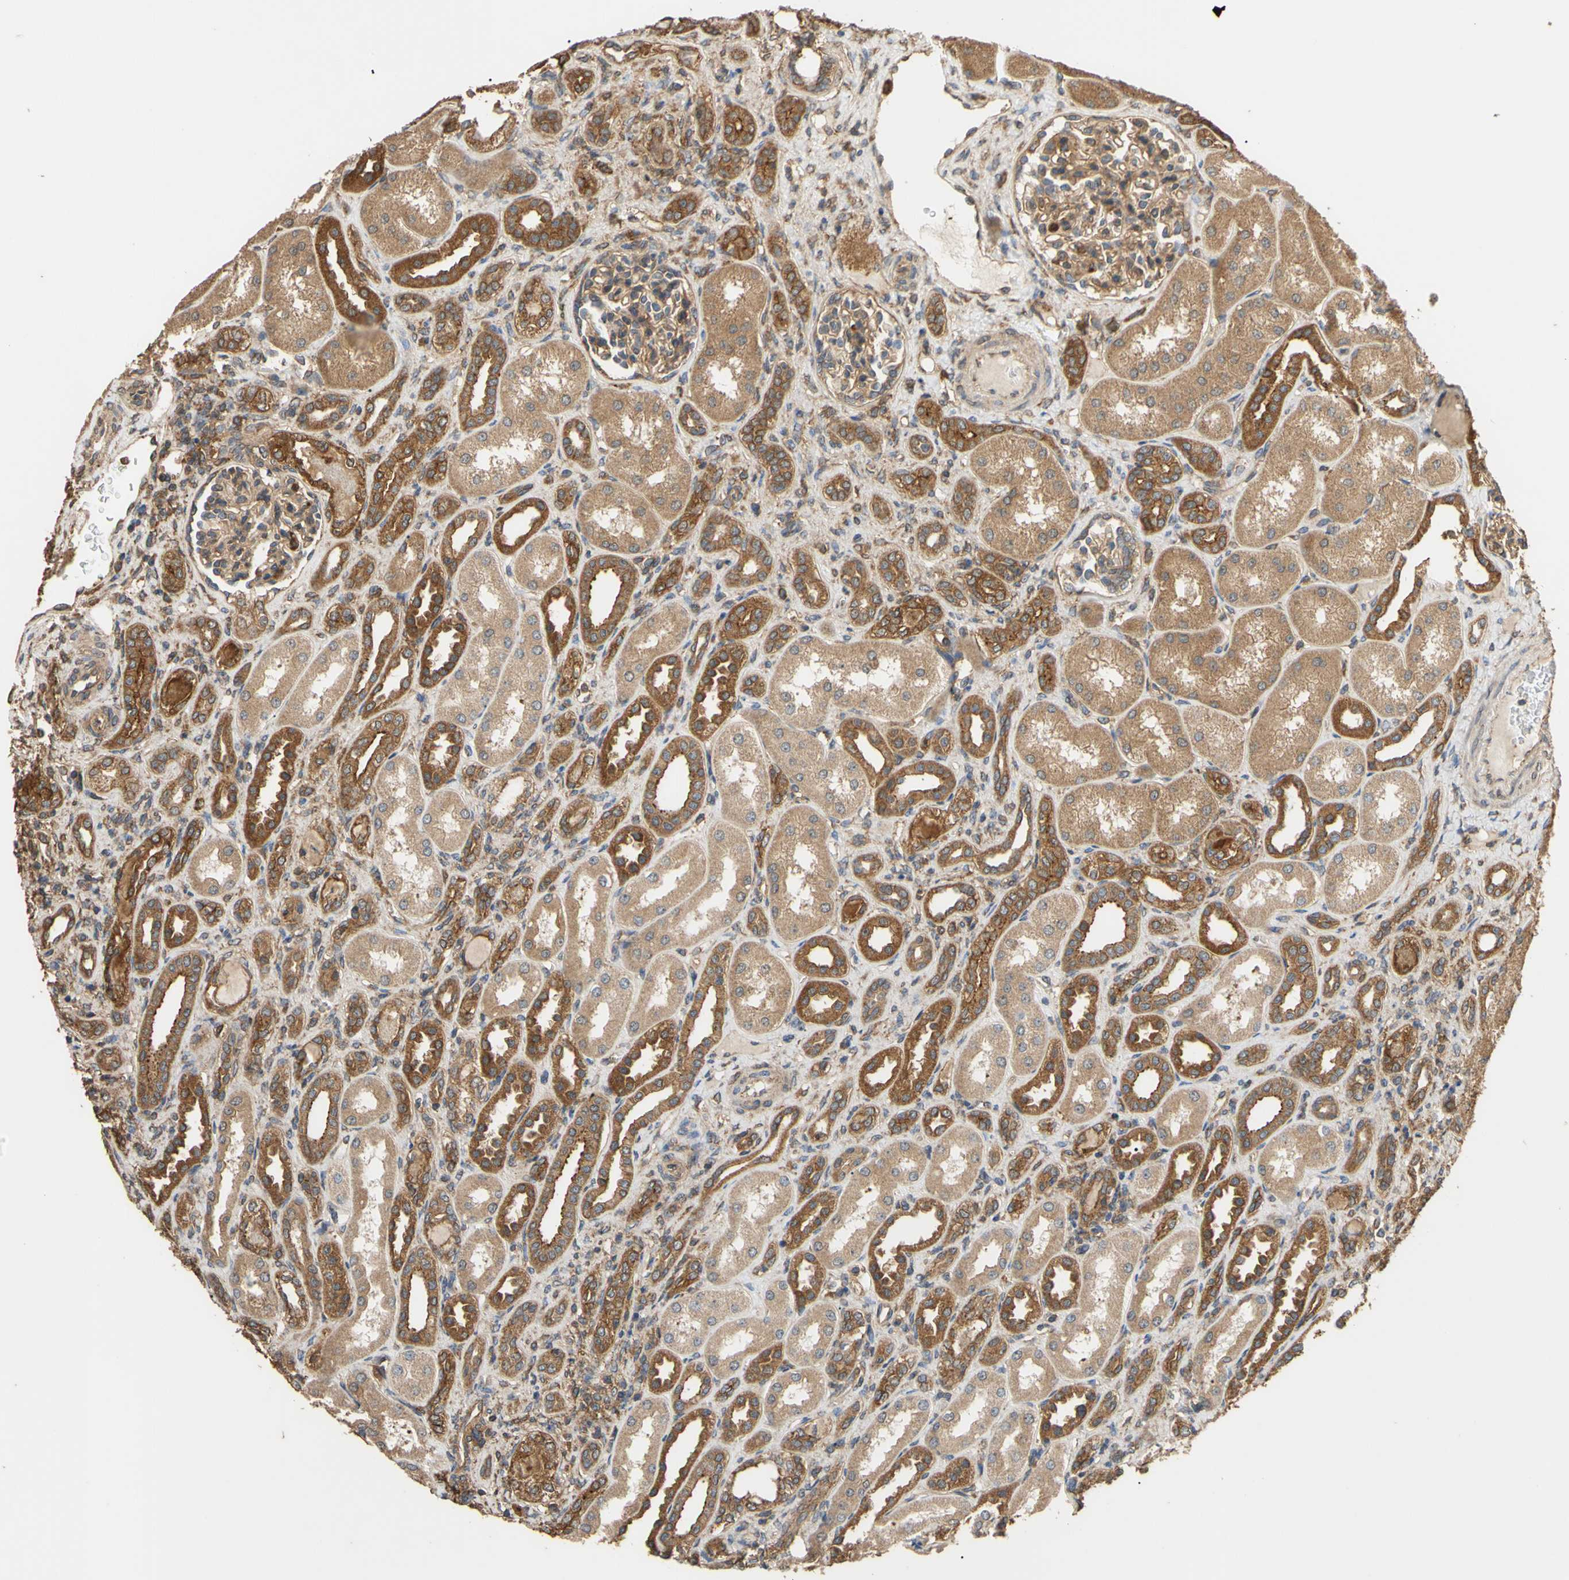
{"staining": {"intensity": "strong", "quantity": ">75%", "location": "cytoplasmic/membranous"}, "tissue": "kidney", "cell_type": "Cells in glomeruli", "image_type": "normal", "snomed": [{"axis": "morphology", "description": "Normal tissue, NOS"}, {"axis": "topography", "description": "Kidney"}], "caption": "The micrograph exhibits immunohistochemical staining of normal kidney. There is strong cytoplasmic/membranous positivity is appreciated in approximately >75% of cells in glomeruli. (DAB = brown stain, brightfield microscopy at high magnification).", "gene": "CTTN", "patient": {"sex": "male", "age": 7}}